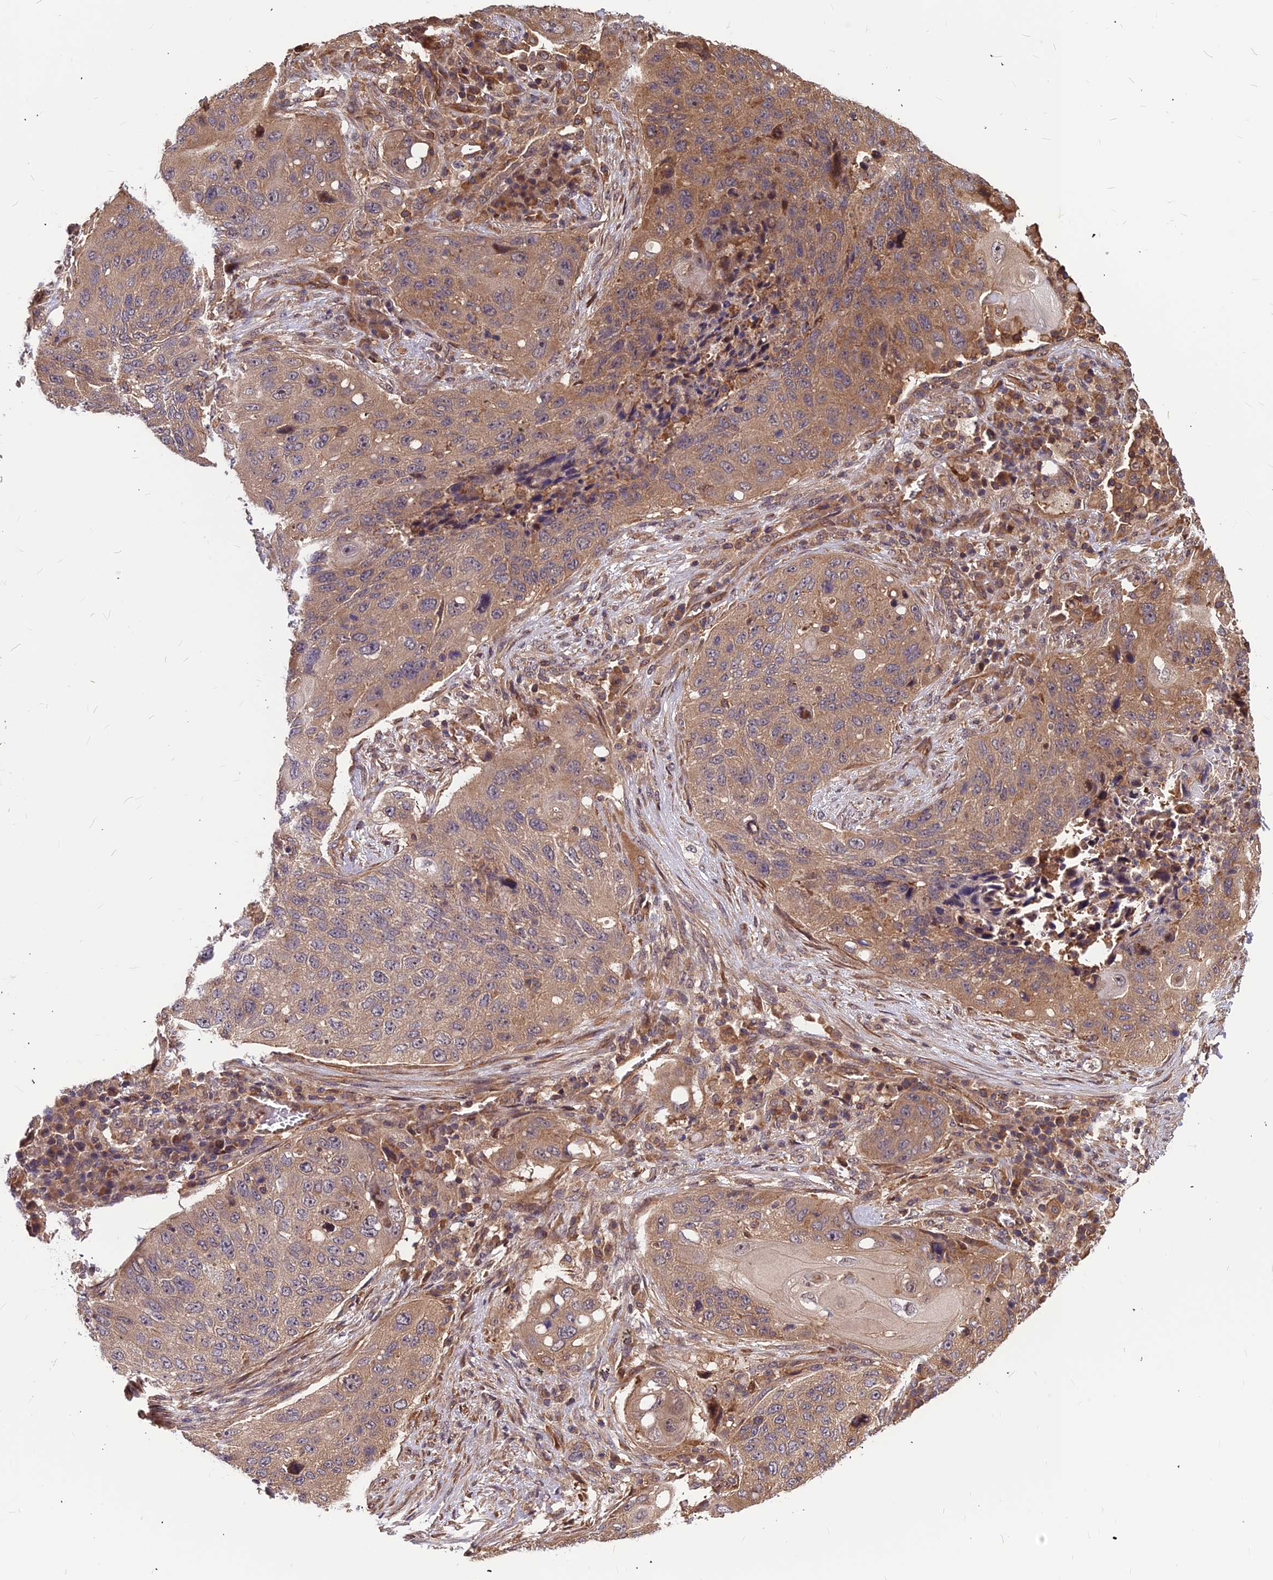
{"staining": {"intensity": "moderate", "quantity": ">75%", "location": "cytoplasmic/membranous"}, "tissue": "lung cancer", "cell_type": "Tumor cells", "image_type": "cancer", "snomed": [{"axis": "morphology", "description": "Squamous cell carcinoma, NOS"}, {"axis": "topography", "description": "Lung"}], "caption": "Protein analysis of lung cancer tissue exhibits moderate cytoplasmic/membranous expression in approximately >75% of tumor cells.", "gene": "ZNF467", "patient": {"sex": "female", "age": 63}}